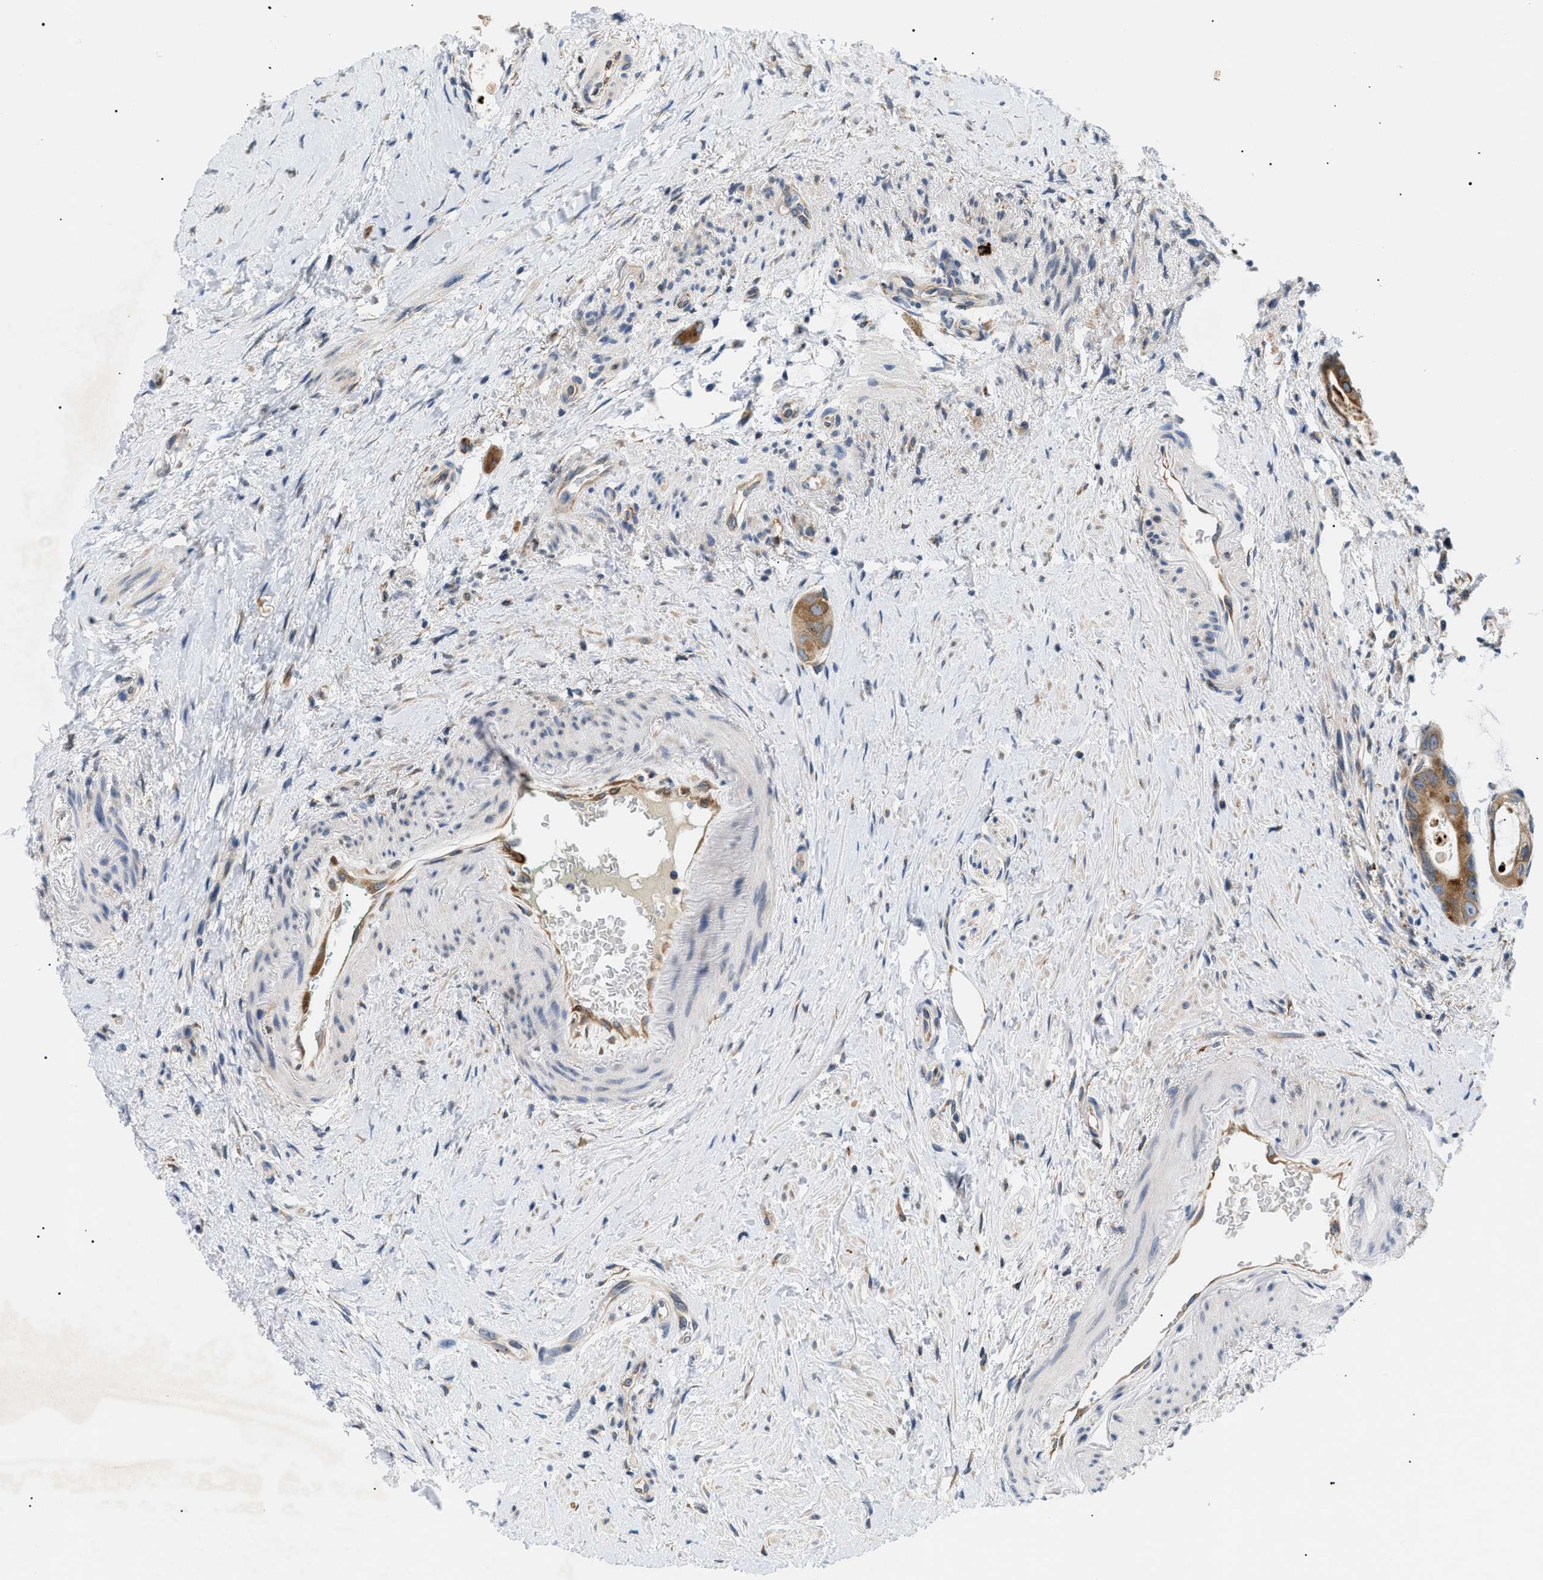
{"staining": {"intensity": "moderate", "quantity": ">75%", "location": "cytoplasmic/membranous"}, "tissue": "colorectal cancer", "cell_type": "Tumor cells", "image_type": "cancer", "snomed": [{"axis": "morphology", "description": "Adenocarcinoma, NOS"}, {"axis": "topography", "description": "Rectum"}], "caption": "Immunohistochemistry (DAB) staining of human colorectal cancer reveals moderate cytoplasmic/membranous protein positivity in approximately >75% of tumor cells. The protein is stained brown, and the nuclei are stained in blue (DAB IHC with brightfield microscopy, high magnification).", "gene": "DERL1", "patient": {"sex": "male", "age": 51}}